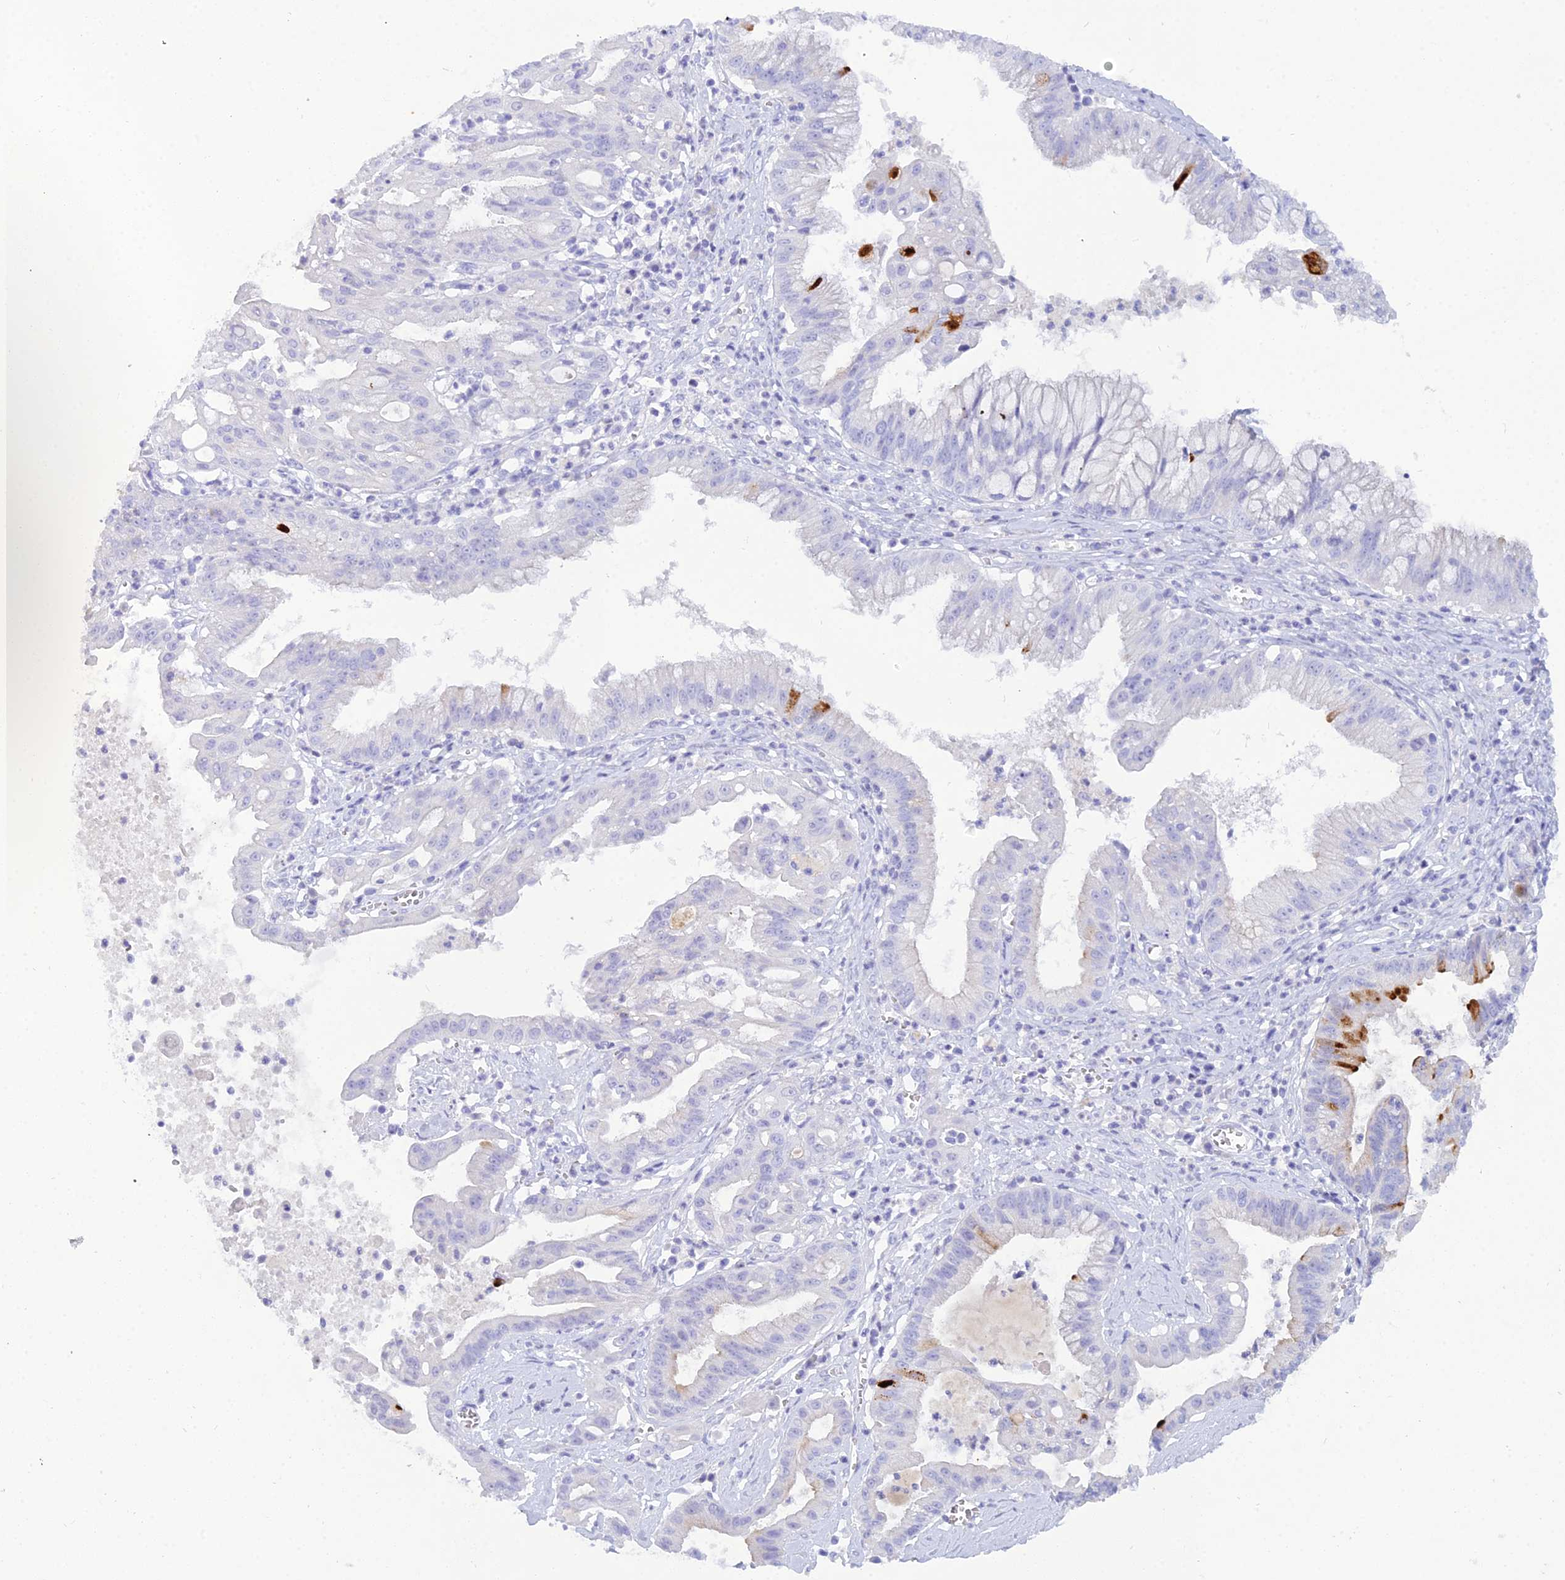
{"staining": {"intensity": "strong", "quantity": "<25%", "location": "cytoplasmic/membranous"}, "tissue": "ovarian cancer", "cell_type": "Tumor cells", "image_type": "cancer", "snomed": [{"axis": "morphology", "description": "Cystadenocarcinoma, mucinous, NOS"}, {"axis": "topography", "description": "Ovary"}], "caption": "The histopathology image reveals immunohistochemical staining of ovarian cancer (mucinous cystadenocarcinoma). There is strong cytoplasmic/membranous staining is identified in about <25% of tumor cells.", "gene": "REG1A", "patient": {"sex": "female", "age": 70}}